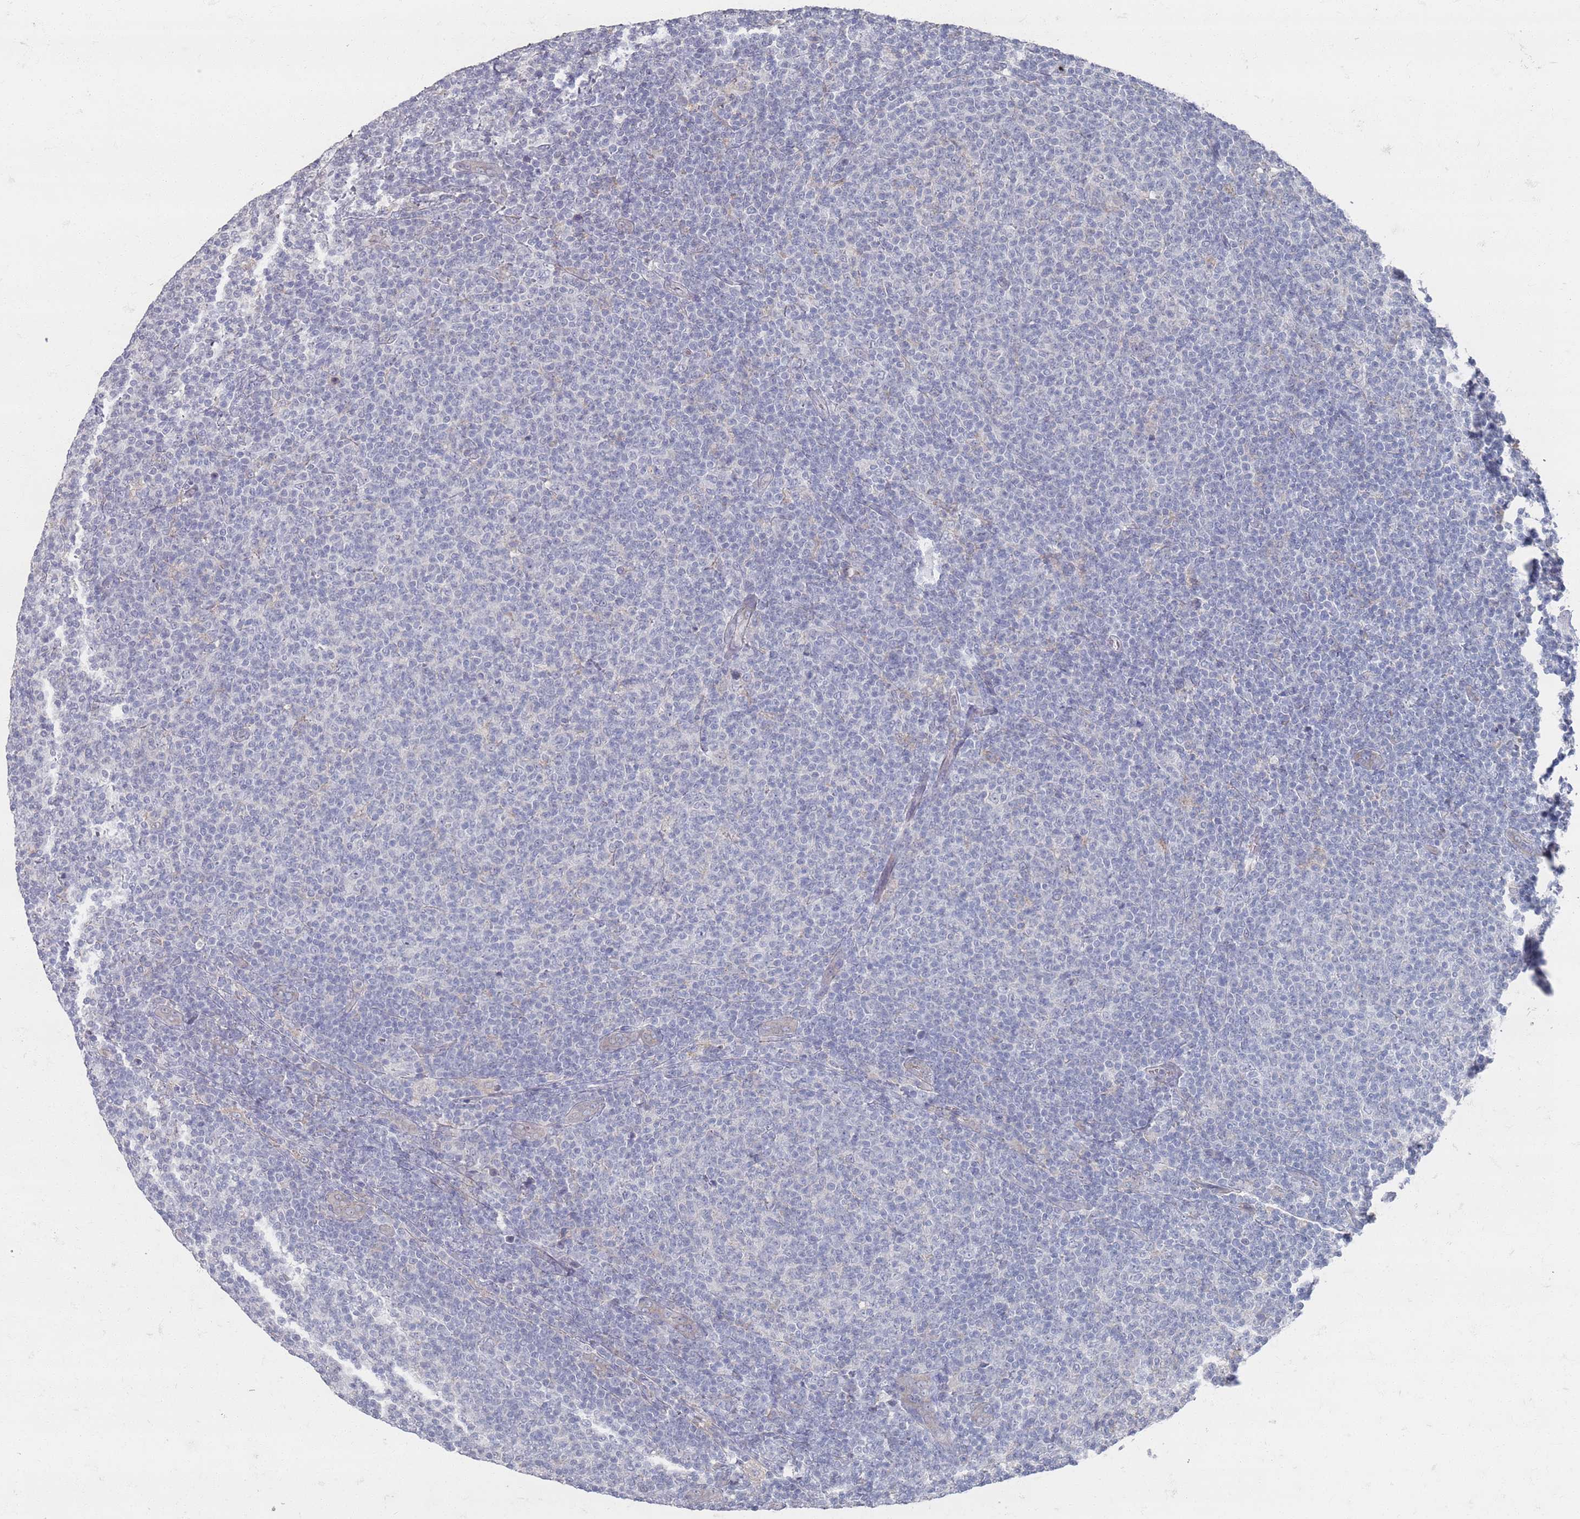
{"staining": {"intensity": "negative", "quantity": "none", "location": "none"}, "tissue": "lymphoma", "cell_type": "Tumor cells", "image_type": "cancer", "snomed": [{"axis": "morphology", "description": "Malignant lymphoma, non-Hodgkin's type, Low grade"}, {"axis": "topography", "description": "Lymph node"}], "caption": "Image shows no significant protein positivity in tumor cells of lymphoma. (DAB IHC visualized using brightfield microscopy, high magnification).", "gene": "PROM2", "patient": {"sex": "male", "age": 66}}